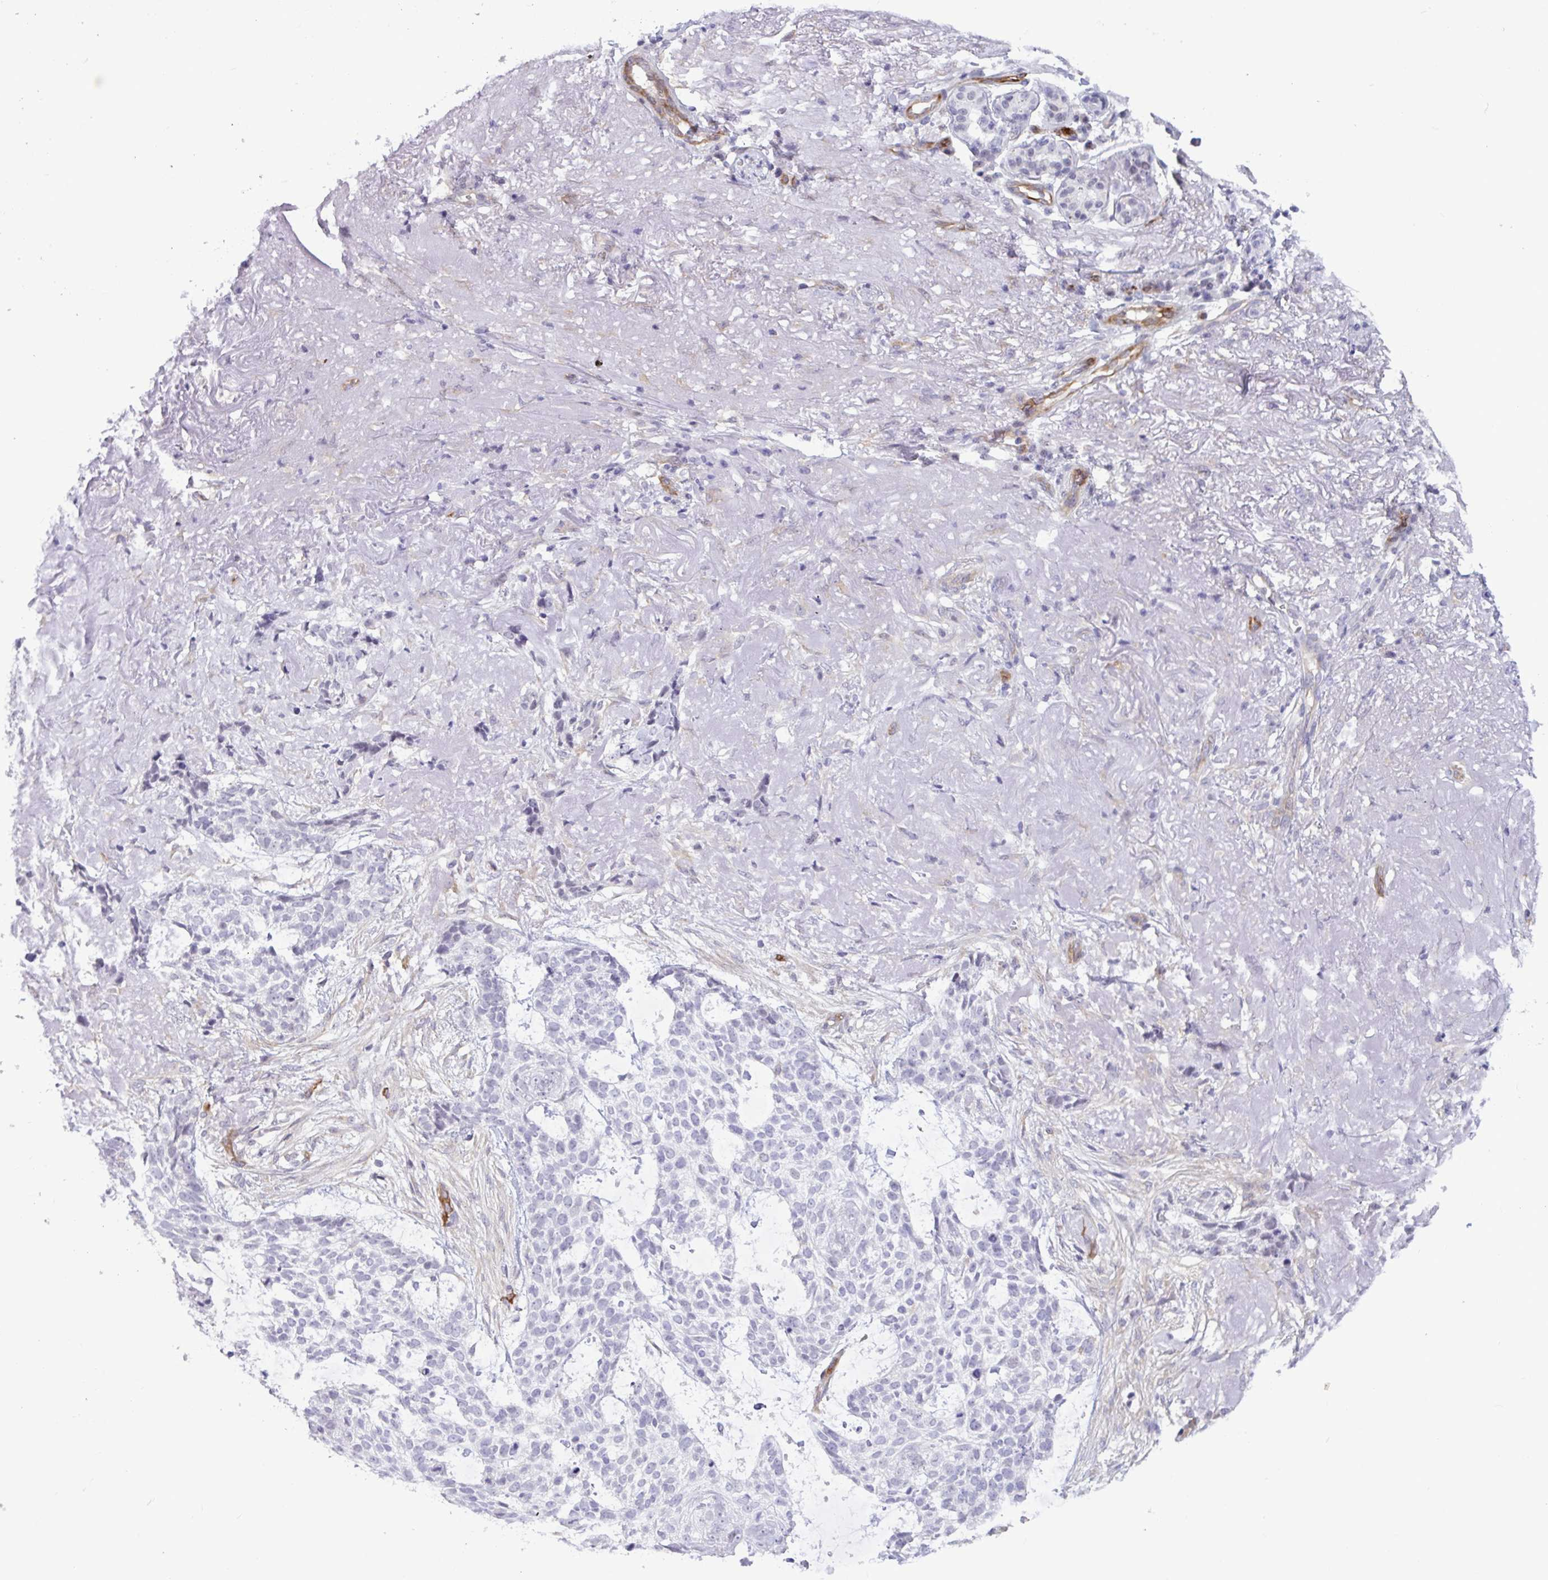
{"staining": {"intensity": "negative", "quantity": "none", "location": "none"}, "tissue": "skin cancer", "cell_type": "Tumor cells", "image_type": "cancer", "snomed": [{"axis": "morphology", "description": "Basal cell carcinoma"}, {"axis": "topography", "description": "Skin"}, {"axis": "topography", "description": "Skin of face"}], "caption": "Immunohistochemistry (IHC) image of neoplastic tissue: human skin cancer (basal cell carcinoma) stained with DAB (3,3'-diaminobenzidine) demonstrates no significant protein positivity in tumor cells. Nuclei are stained in blue.", "gene": "EML1", "patient": {"sex": "female", "age": 80}}